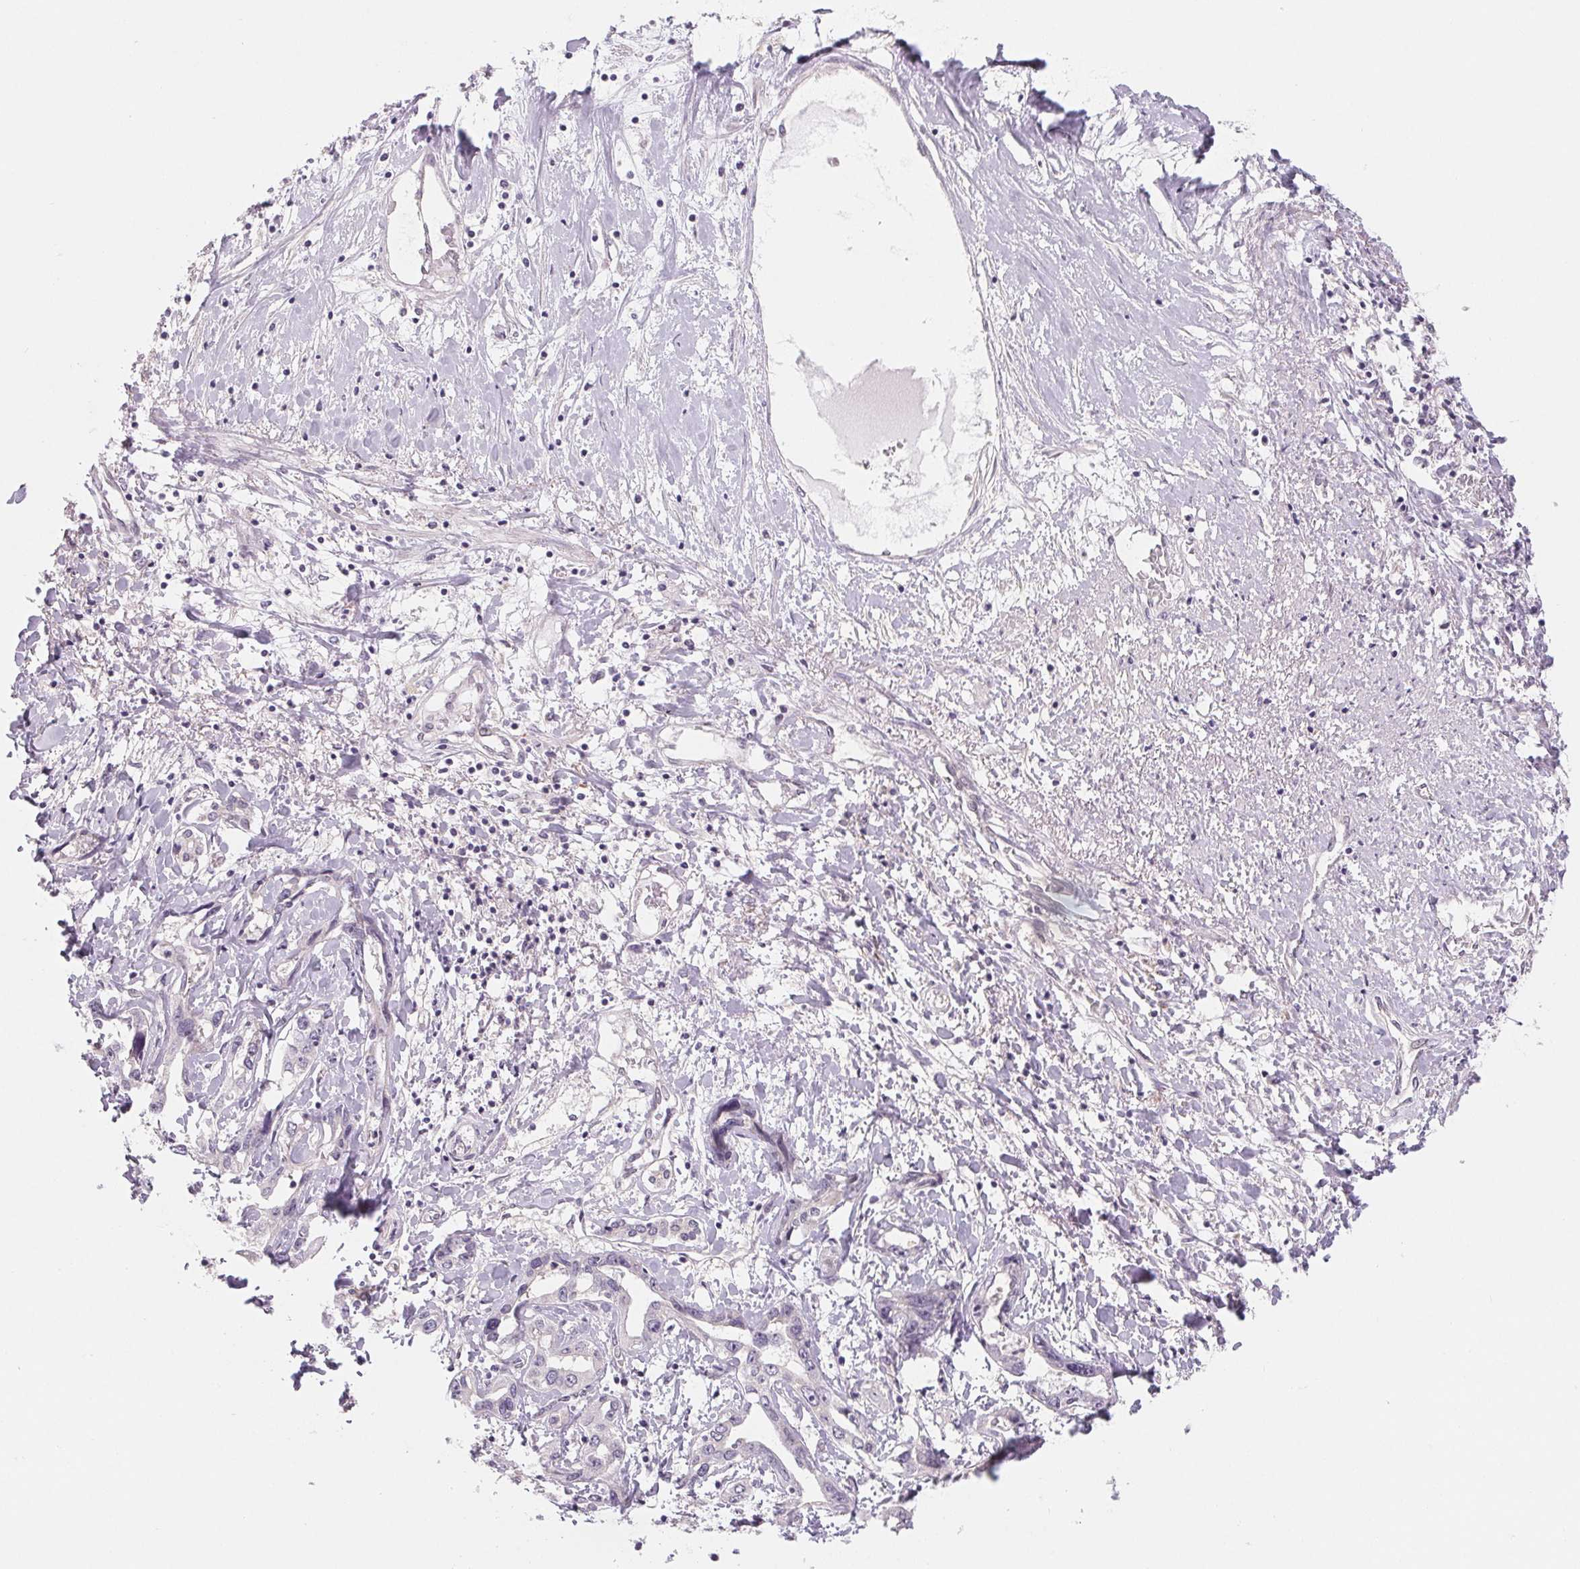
{"staining": {"intensity": "negative", "quantity": "none", "location": "none"}, "tissue": "liver cancer", "cell_type": "Tumor cells", "image_type": "cancer", "snomed": [{"axis": "morphology", "description": "Cholangiocarcinoma"}, {"axis": "topography", "description": "Liver"}], "caption": "High magnification brightfield microscopy of liver cancer (cholangiocarcinoma) stained with DAB (brown) and counterstained with hematoxylin (blue): tumor cells show no significant staining.", "gene": "CFC1", "patient": {"sex": "male", "age": 59}}